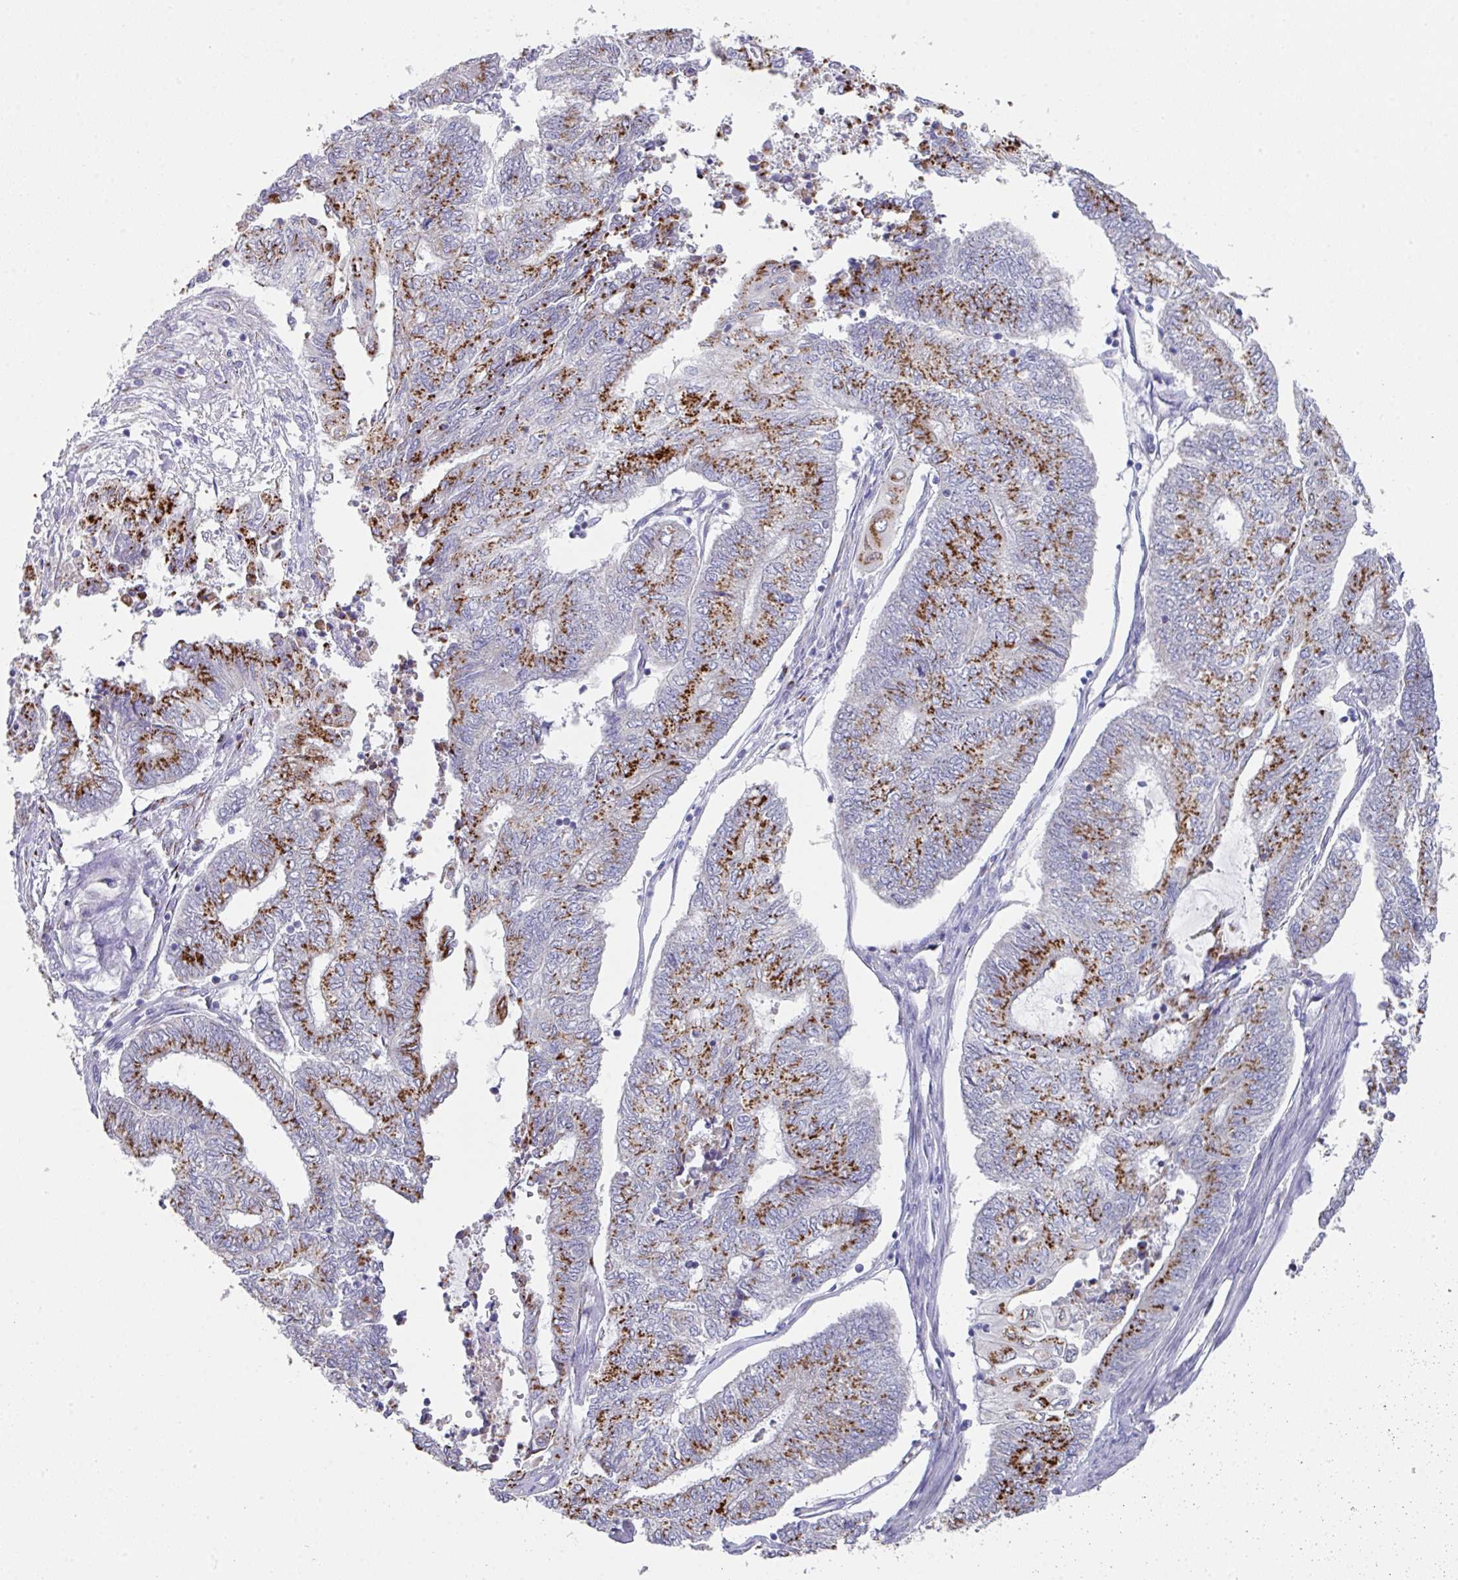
{"staining": {"intensity": "strong", "quantity": "25%-75%", "location": "cytoplasmic/membranous"}, "tissue": "endometrial cancer", "cell_type": "Tumor cells", "image_type": "cancer", "snomed": [{"axis": "morphology", "description": "Adenocarcinoma, NOS"}, {"axis": "topography", "description": "Uterus"}, {"axis": "topography", "description": "Endometrium"}], "caption": "Strong cytoplasmic/membranous expression is appreciated in approximately 25%-75% of tumor cells in endometrial cancer.", "gene": "VKORC1L1", "patient": {"sex": "female", "age": 70}}